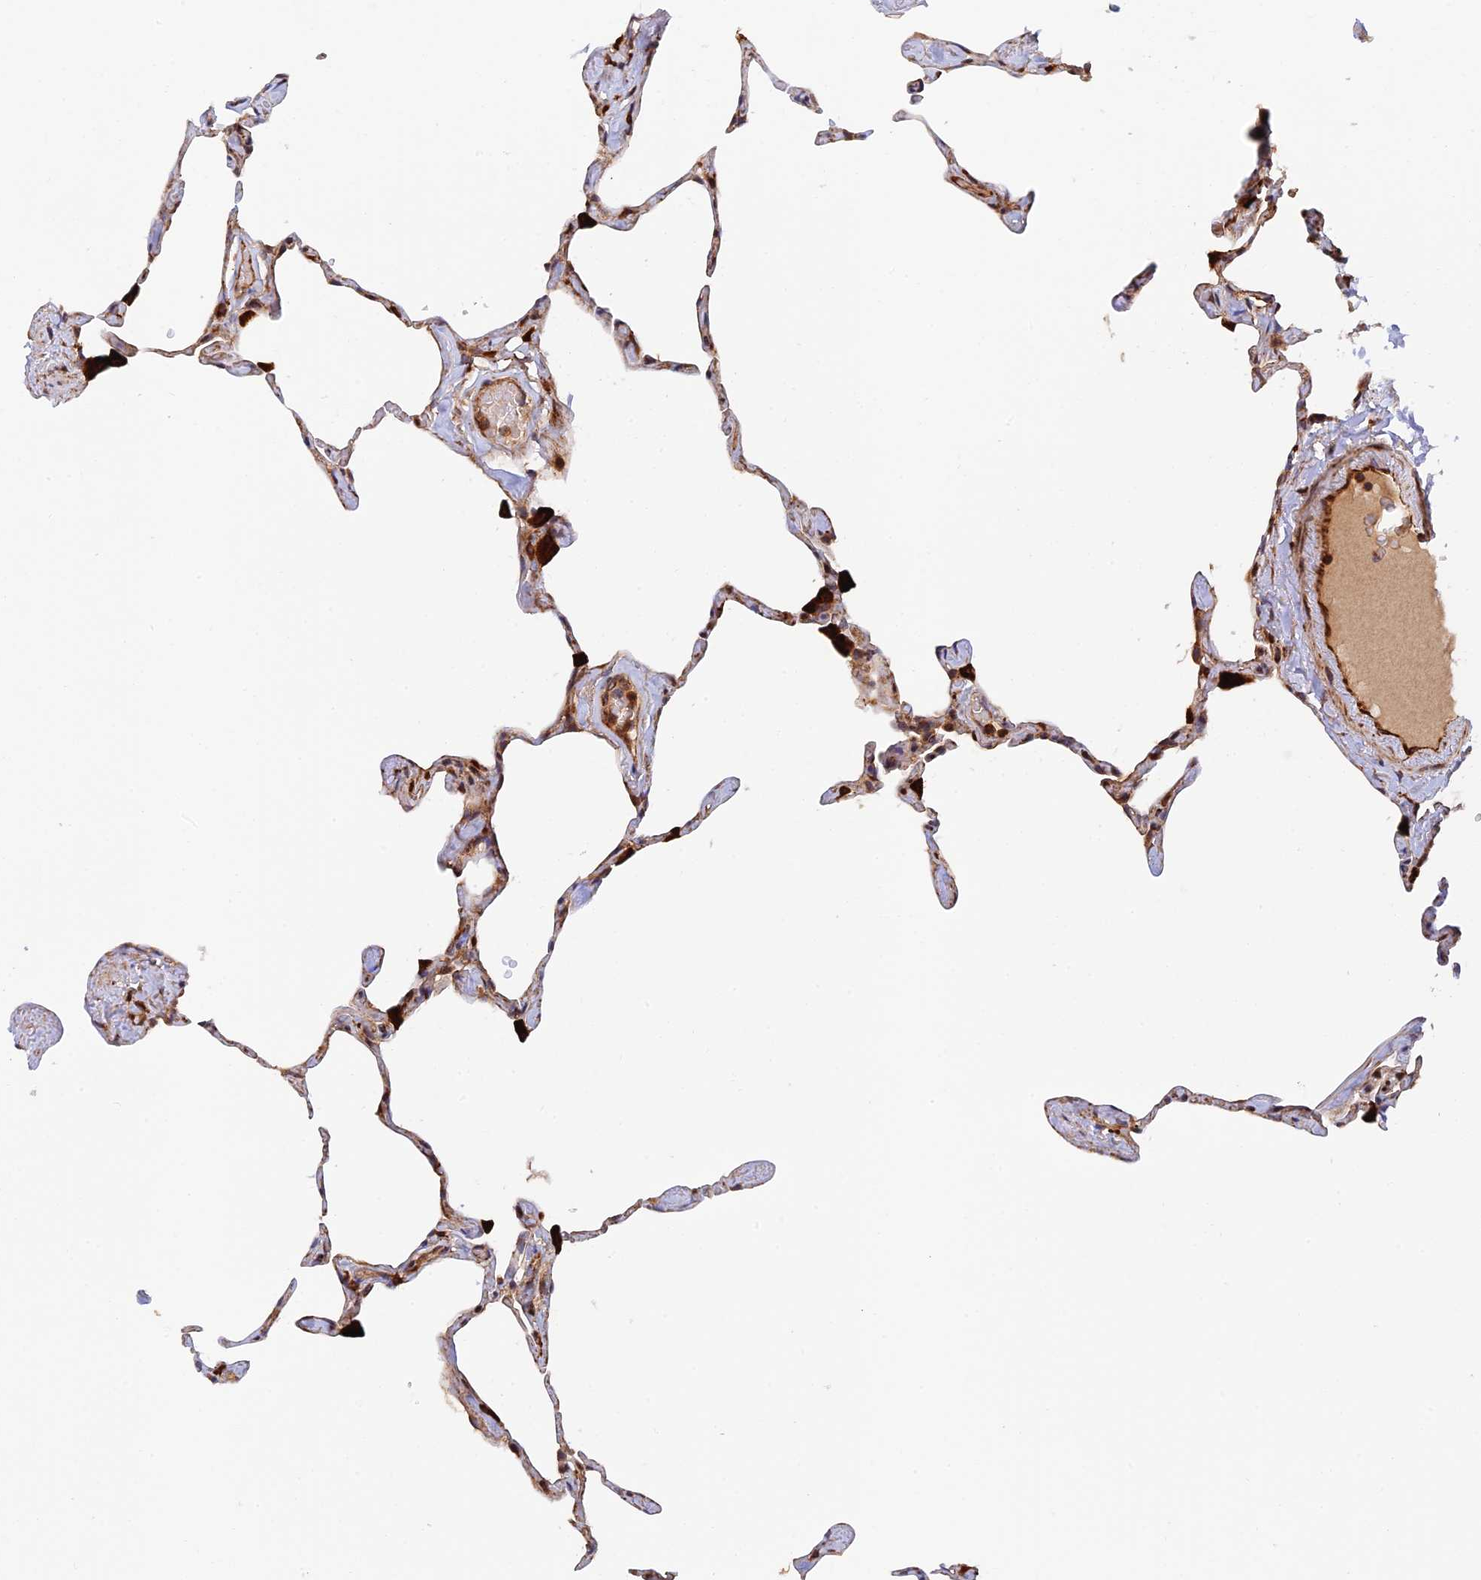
{"staining": {"intensity": "moderate", "quantity": "25%-75%", "location": "cytoplasmic/membranous"}, "tissue": "lung", "cell_type": "Alveolar cells", "image_type": "normal", "snomed": [{"axis": "morphology", "description": "Normal tissue, NOS"}, {"axis": "topography", "description": "Lung"}], "caption": "An image of human lung stained for a protein reveals moderate cytoplasmic/membranous brown staining in alveolar cells.", "gene": "PPP2R3C", "patient": {"sex": "male", "age": 65}}